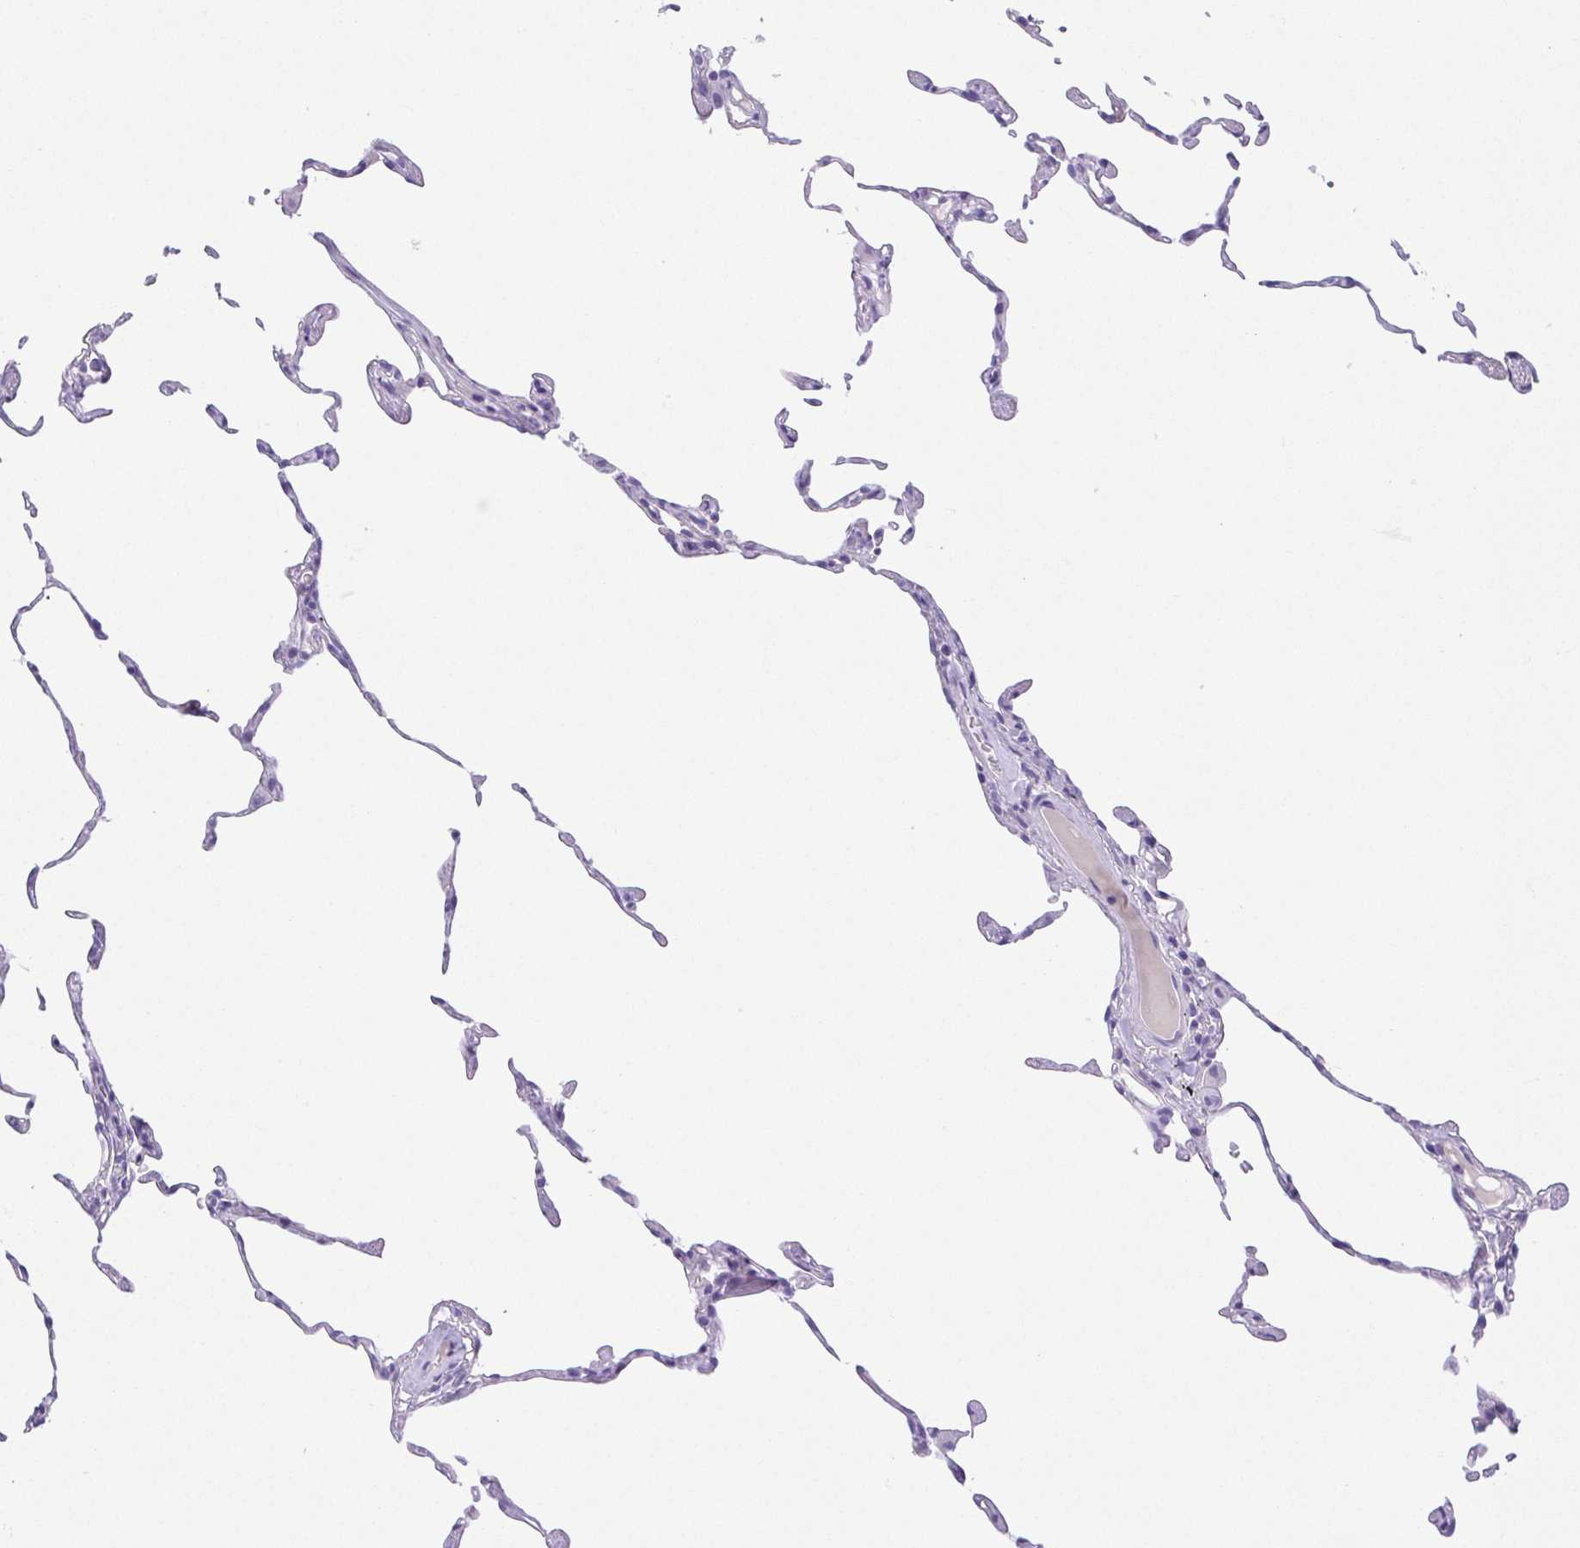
{"staining": {"intensity": "negative", "quantity": "none", "location": "none"}, "tissue": "lung", "cell_type": "Alveolar cells", "image_type": "normal", "snomed": [{"axis": "morphology", "description": "Normal tissue, NOS"}, {"axis": "topography", "description": "Lung"}], "caption": "Human lung stained for a protein using IHC displays no positivity in alveolar cells.", "gene": "SPATA4", "patient": {"sex": "female", "age": 57}}